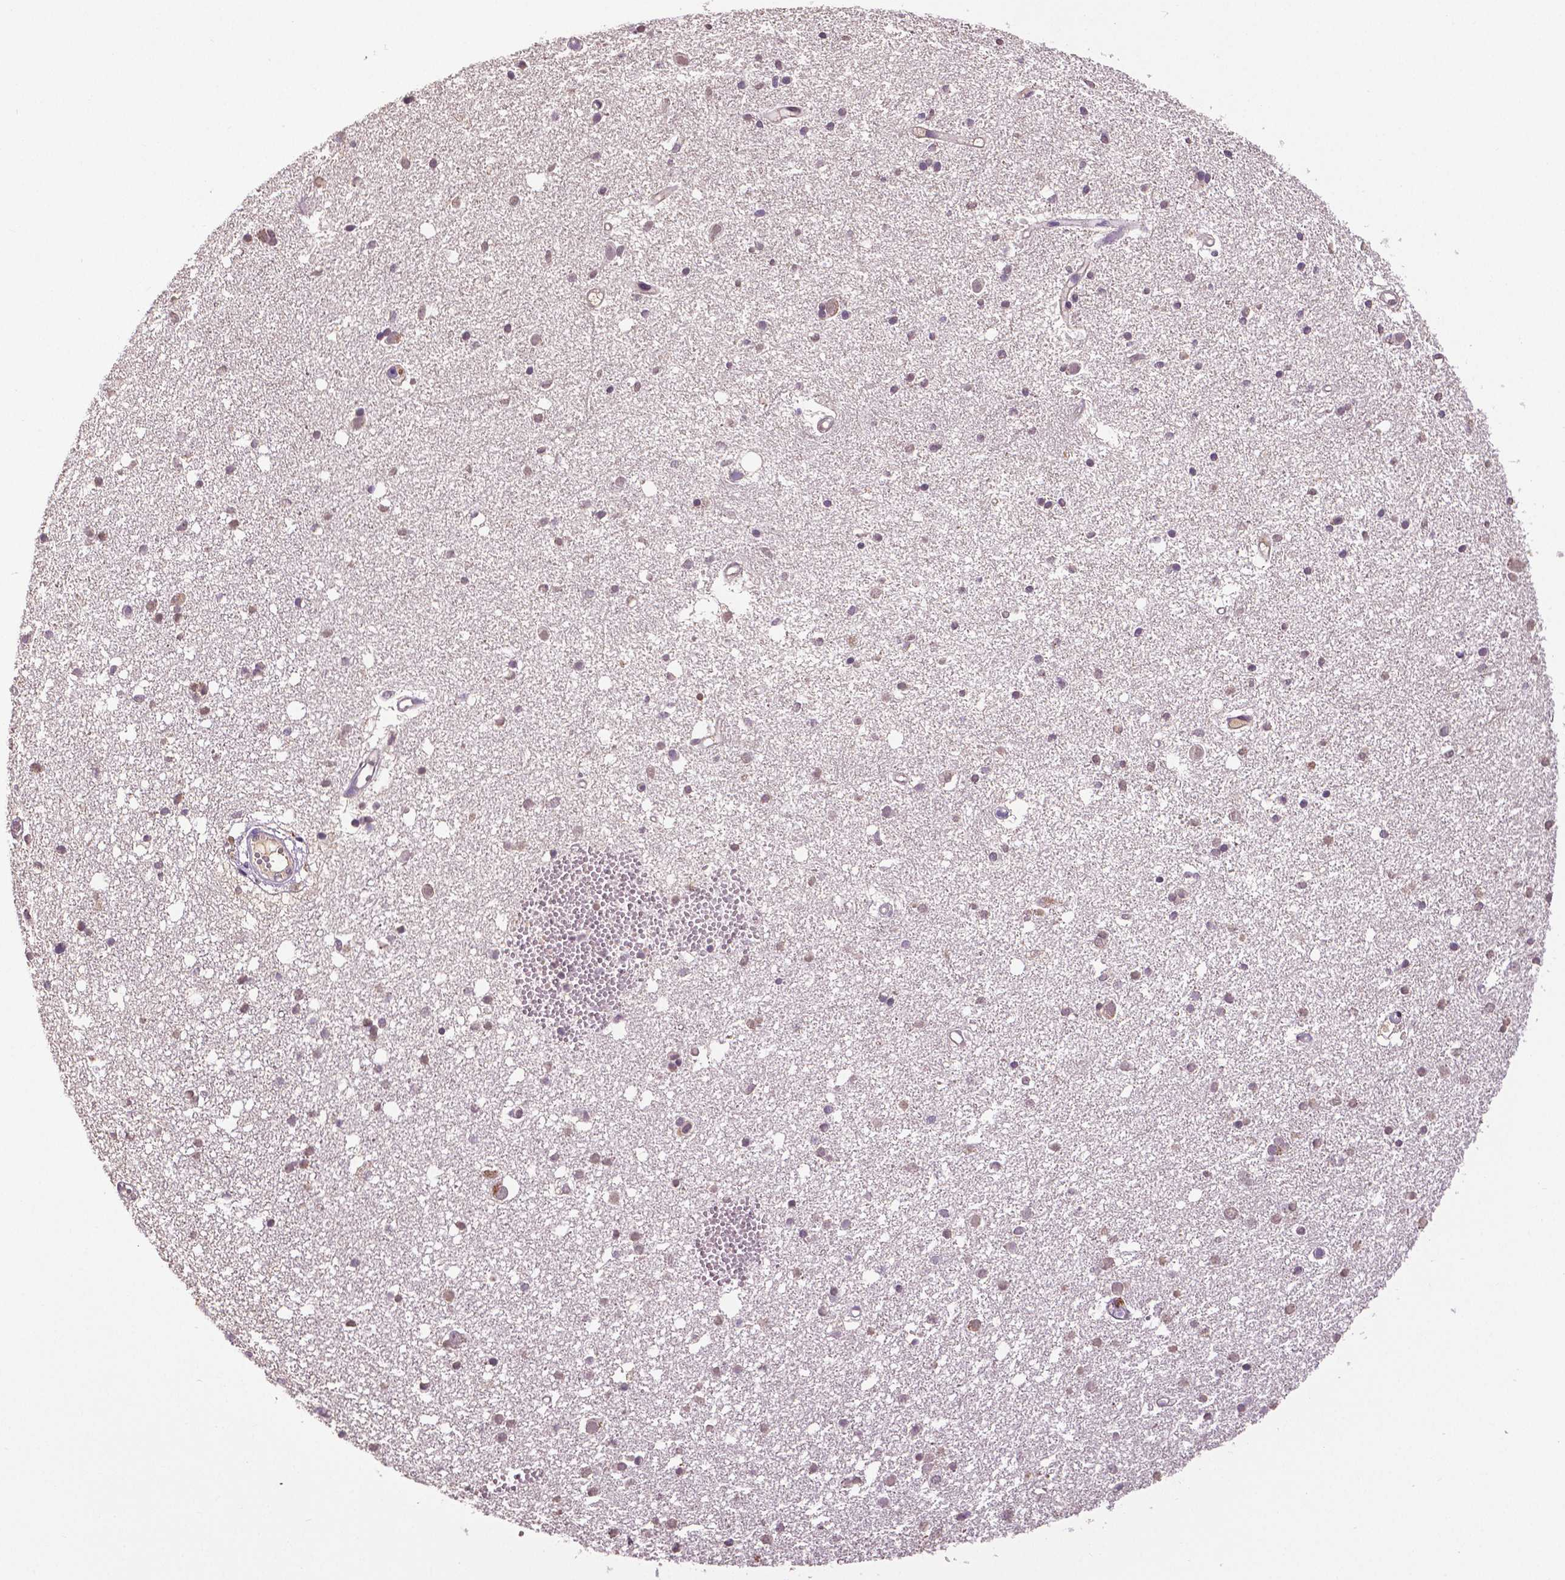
{"staining": {"intensity": "negative", "quantity": "none", "location": "none"}, "tissue": "cerebral cortex", "cell_type": "Endothelial cells", "image_type": "normal", "snomed": [{"axis": "morphology", "description": "Normal tissue, NOS"}, {"axis": "morphology", "description": "Glioma, malignant, High grade"}, {"axis": "topography", "description": "Cerebral cortex"}], "caption": "Endothelial cells show no significant staining in normal cerebral cortex. Nuclei are stained in blue.", "gene": "RUNX3", "patient": {"sex": "male", "age": 71}}